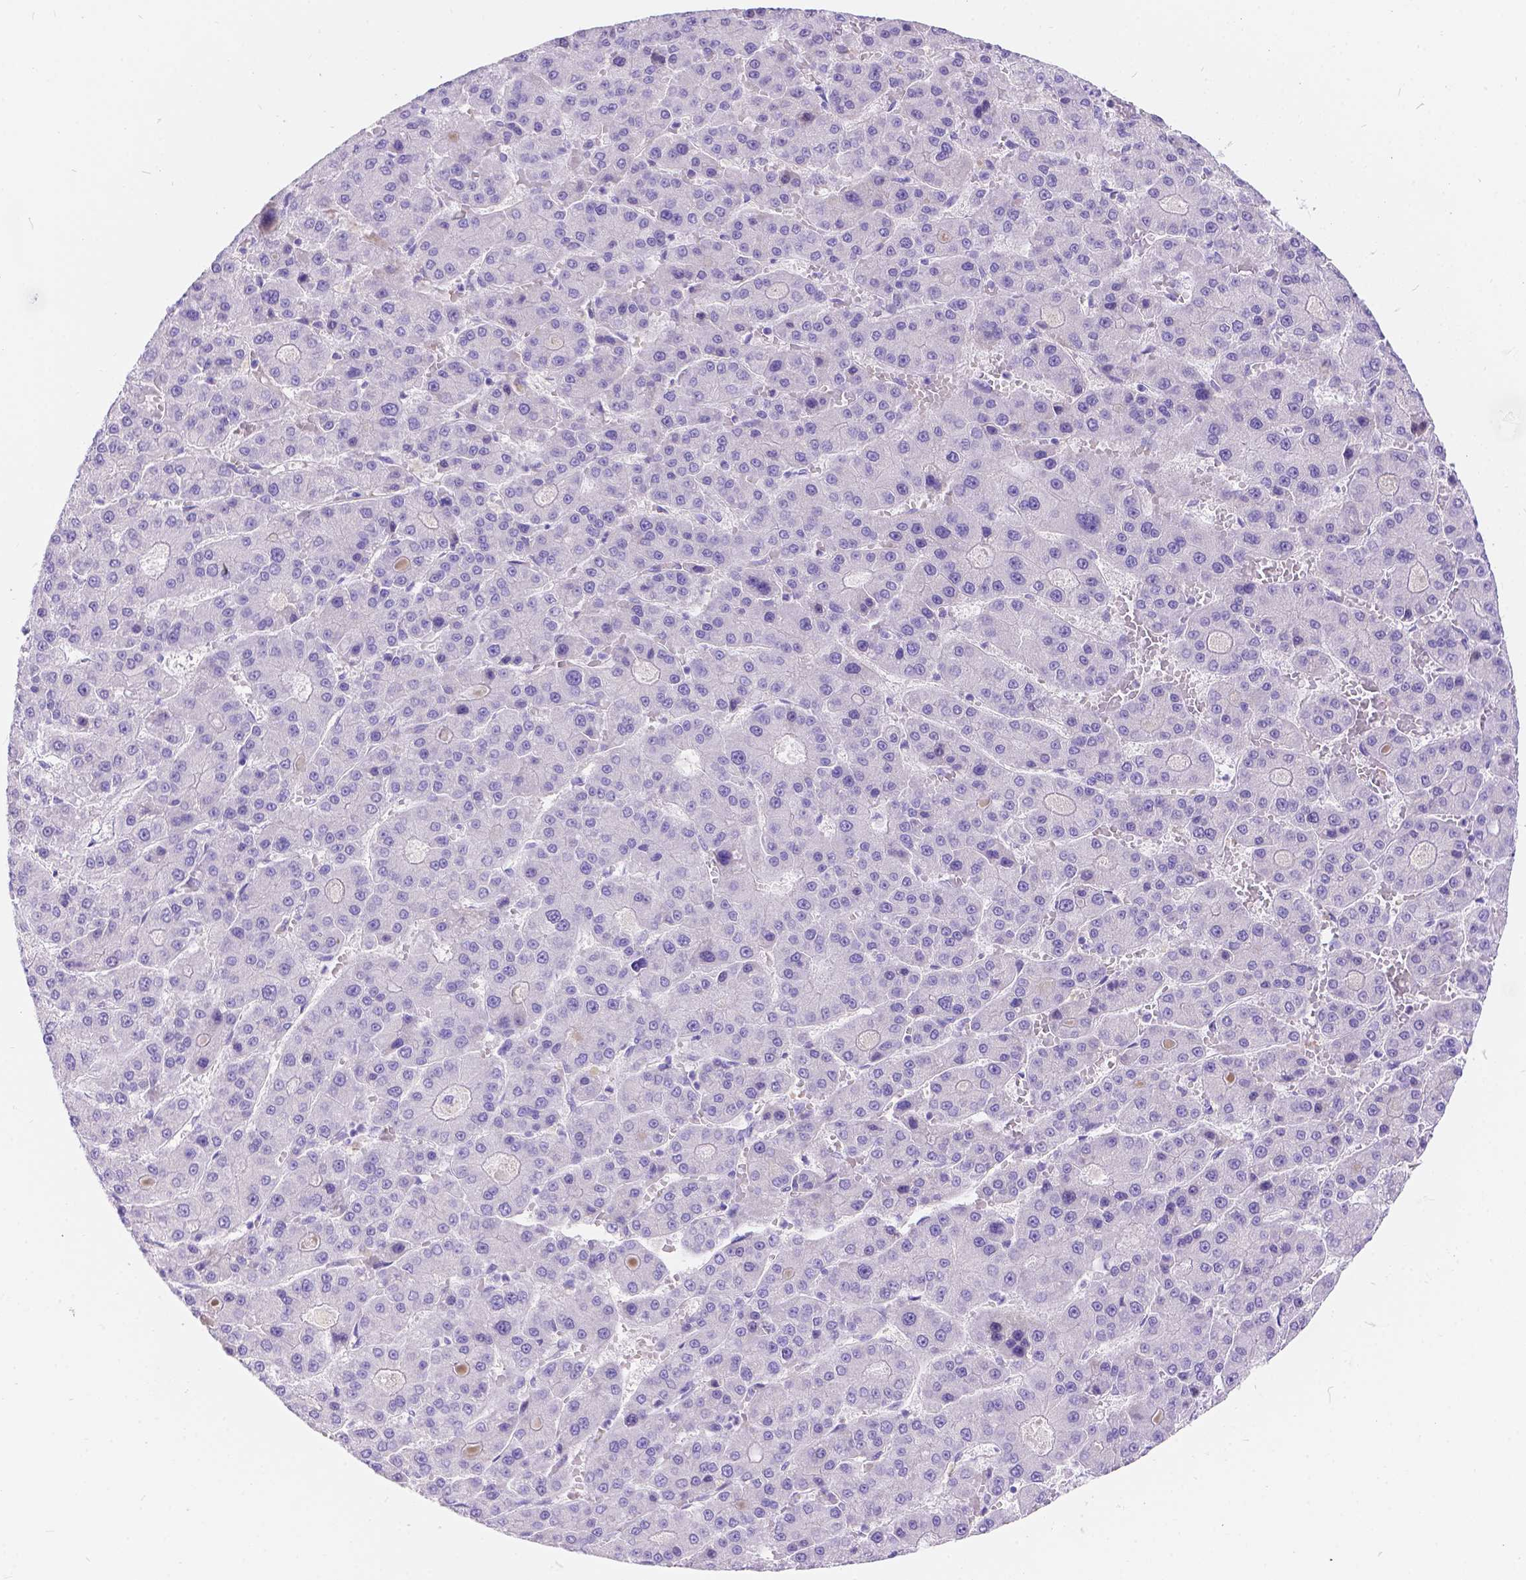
{"staining": {"intensity": "negative", "quantity": "none", "location": "none"}, "tissue": "liver cancer", "cell_type": "Tumor cells", "image_type": "cancer", "snomed": [{"axis": "morphology", "description": "Carcinoma, Hepatocellular, NOS"}, {"axis": "topography", "description": "Liver"}], "caption": "This is a photomicrograph of IHC staining of liver hepatocellular carcinoma, which shows no staining in tumor cells.", "gene": "KLHL10", "patient": {"sex": "male", "age": 70}}